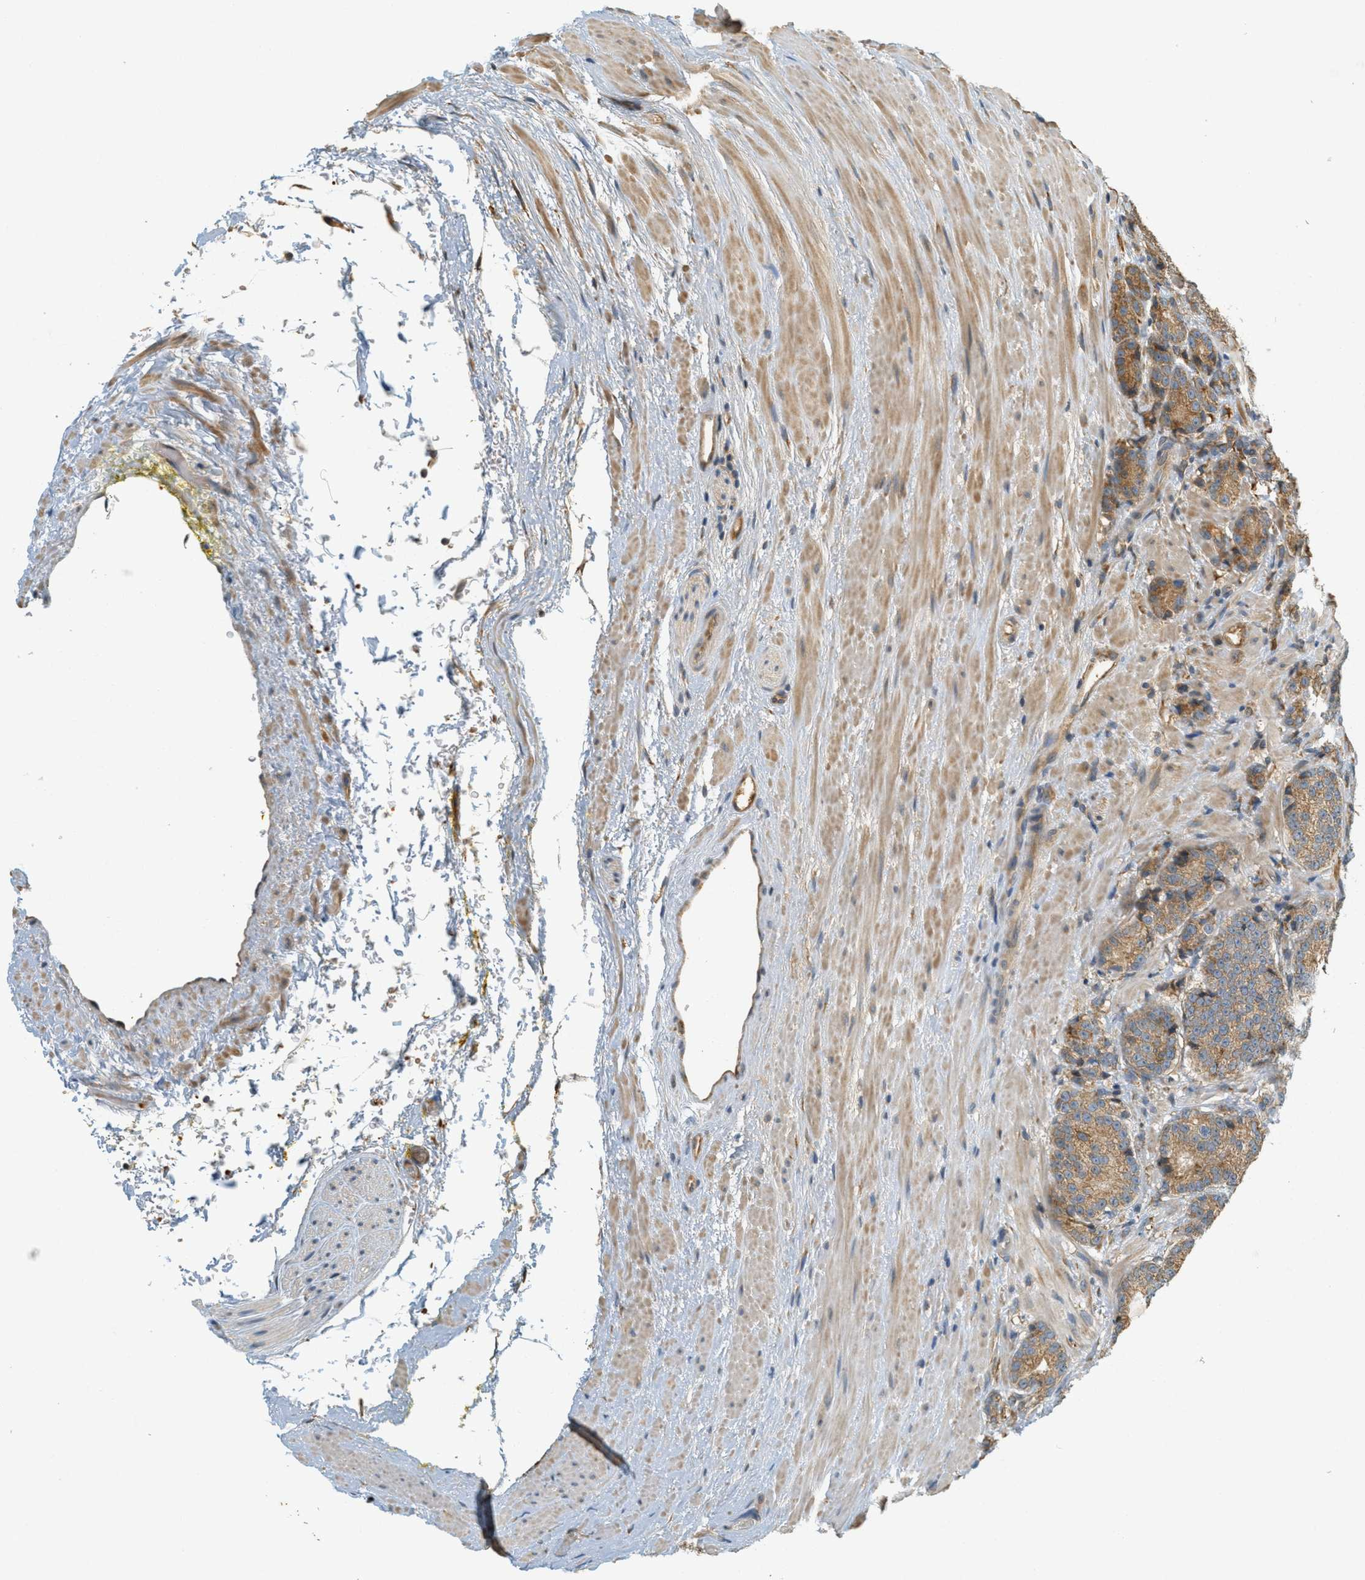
{"staining": {"intensity": "moderate", "quantity": ">75%", "location": "cytoplasmic/membranous"}, "tissue": "prostate cancer", "cell_type": "Tumor cells", "image_type": "cancer", "snomed": [{"axis": "morphology", "description": "Adenocarcinoma, High grade"}, {"axis": "topography", "description": "Prostate"}], "caption": "Immunohistochemistry histopathology image of prostate adenocarcinoma (high-grade) stained for a protein (brown), which displays medium levels of moderate cytoplasmic/membranous expression in about >75% of tumor cells.", "gene": "PDK1", "patient": {"sex": "male", "age": 61}}